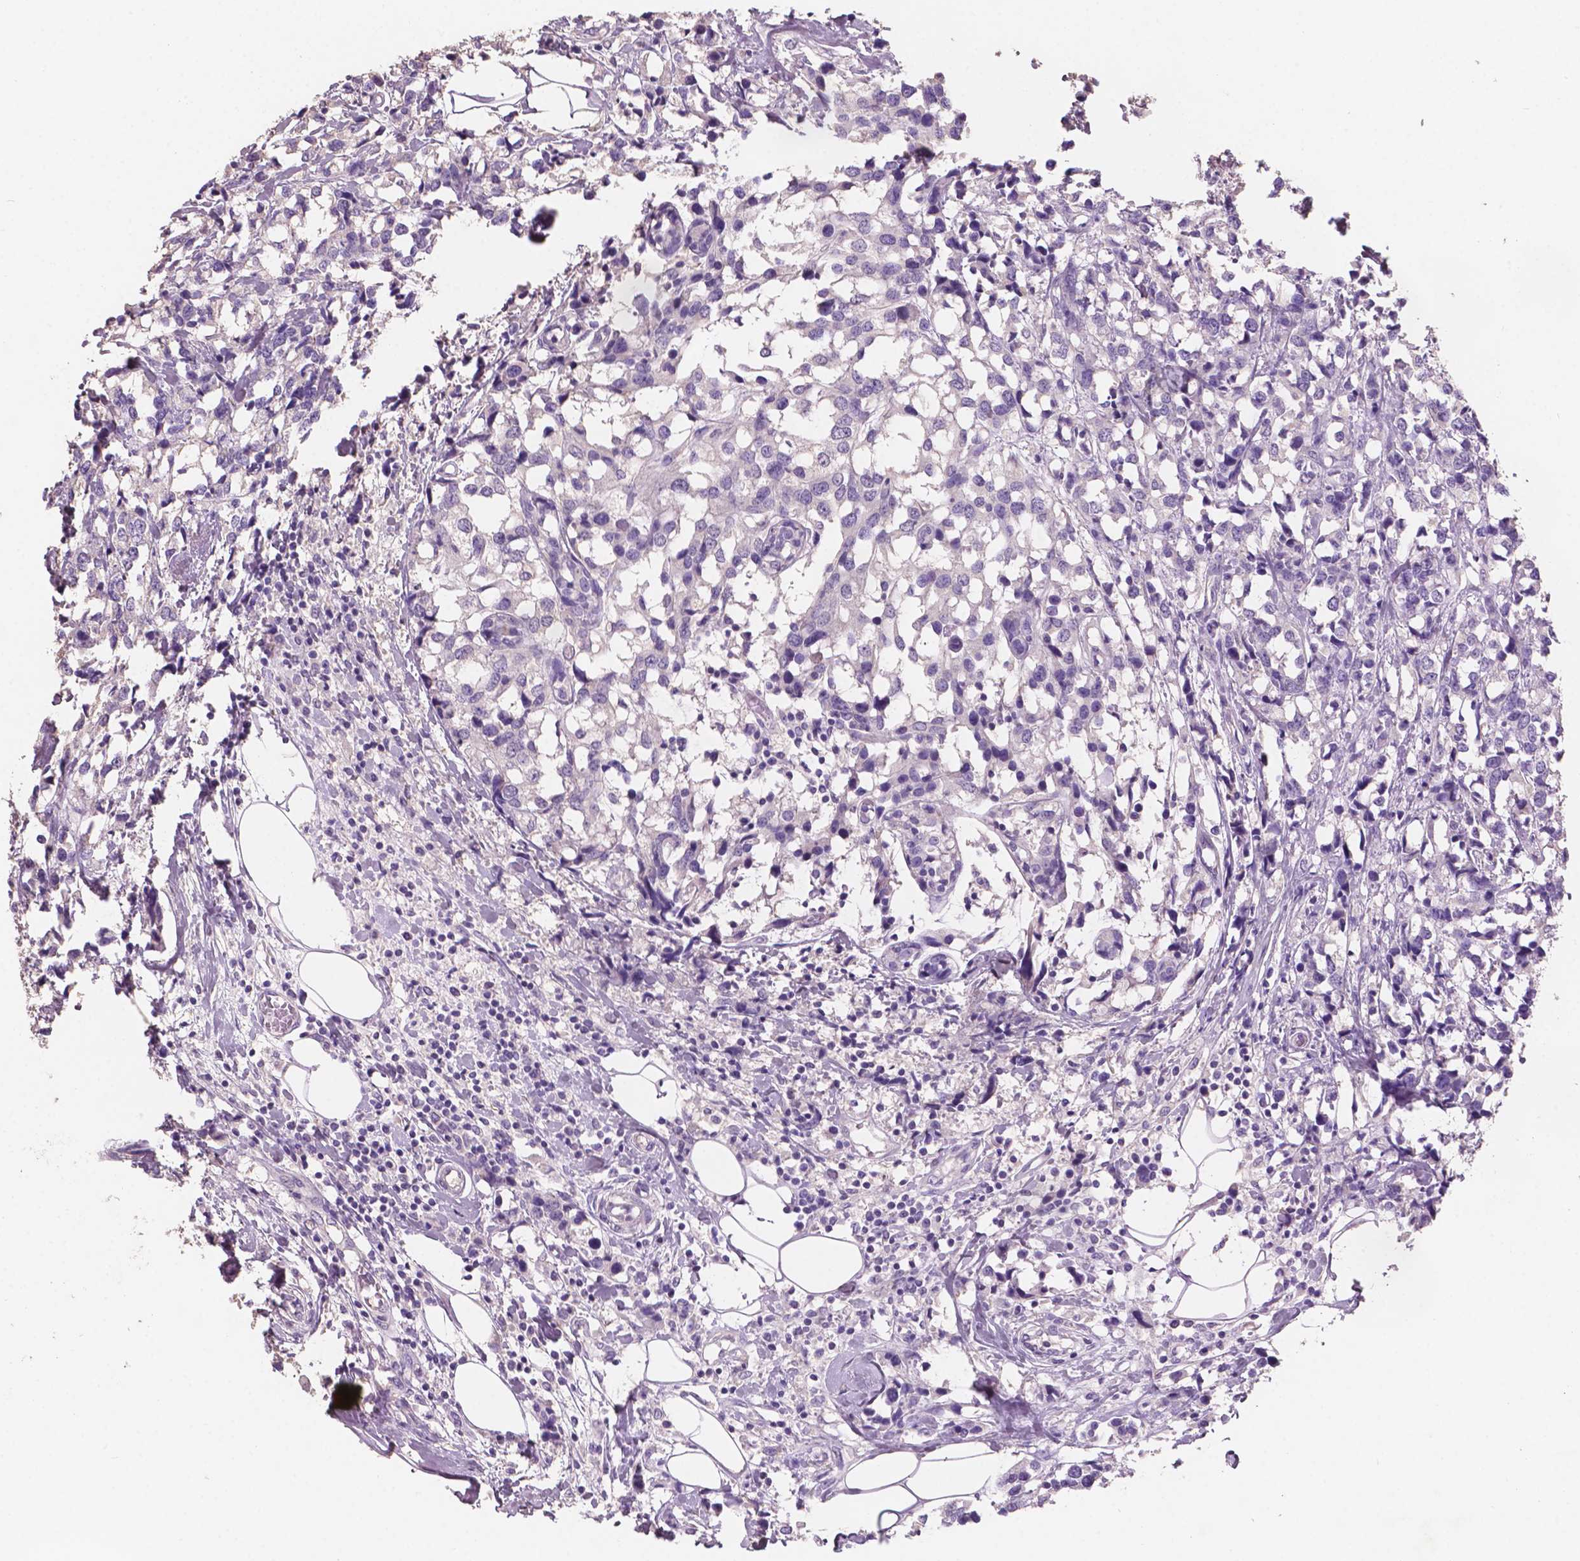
{"staining": {"intensity": "negative", "quantity": "none", "location": "none"}, "tissue": "breast cancer", "cell_type": "Tumor cells", "image_type": "cancer", "snomed": [{"axis": "morphology", "description": "Lobular carcinoma"}, {"axis": "topography", "description": "Breast"}], "caption": "This is an immunohistochemistry micrograph of breast lobular carcinoma. There is no expression in tumor cells.", "gene": "SBSN", "patient": {"sex": "female", "age": 59}}